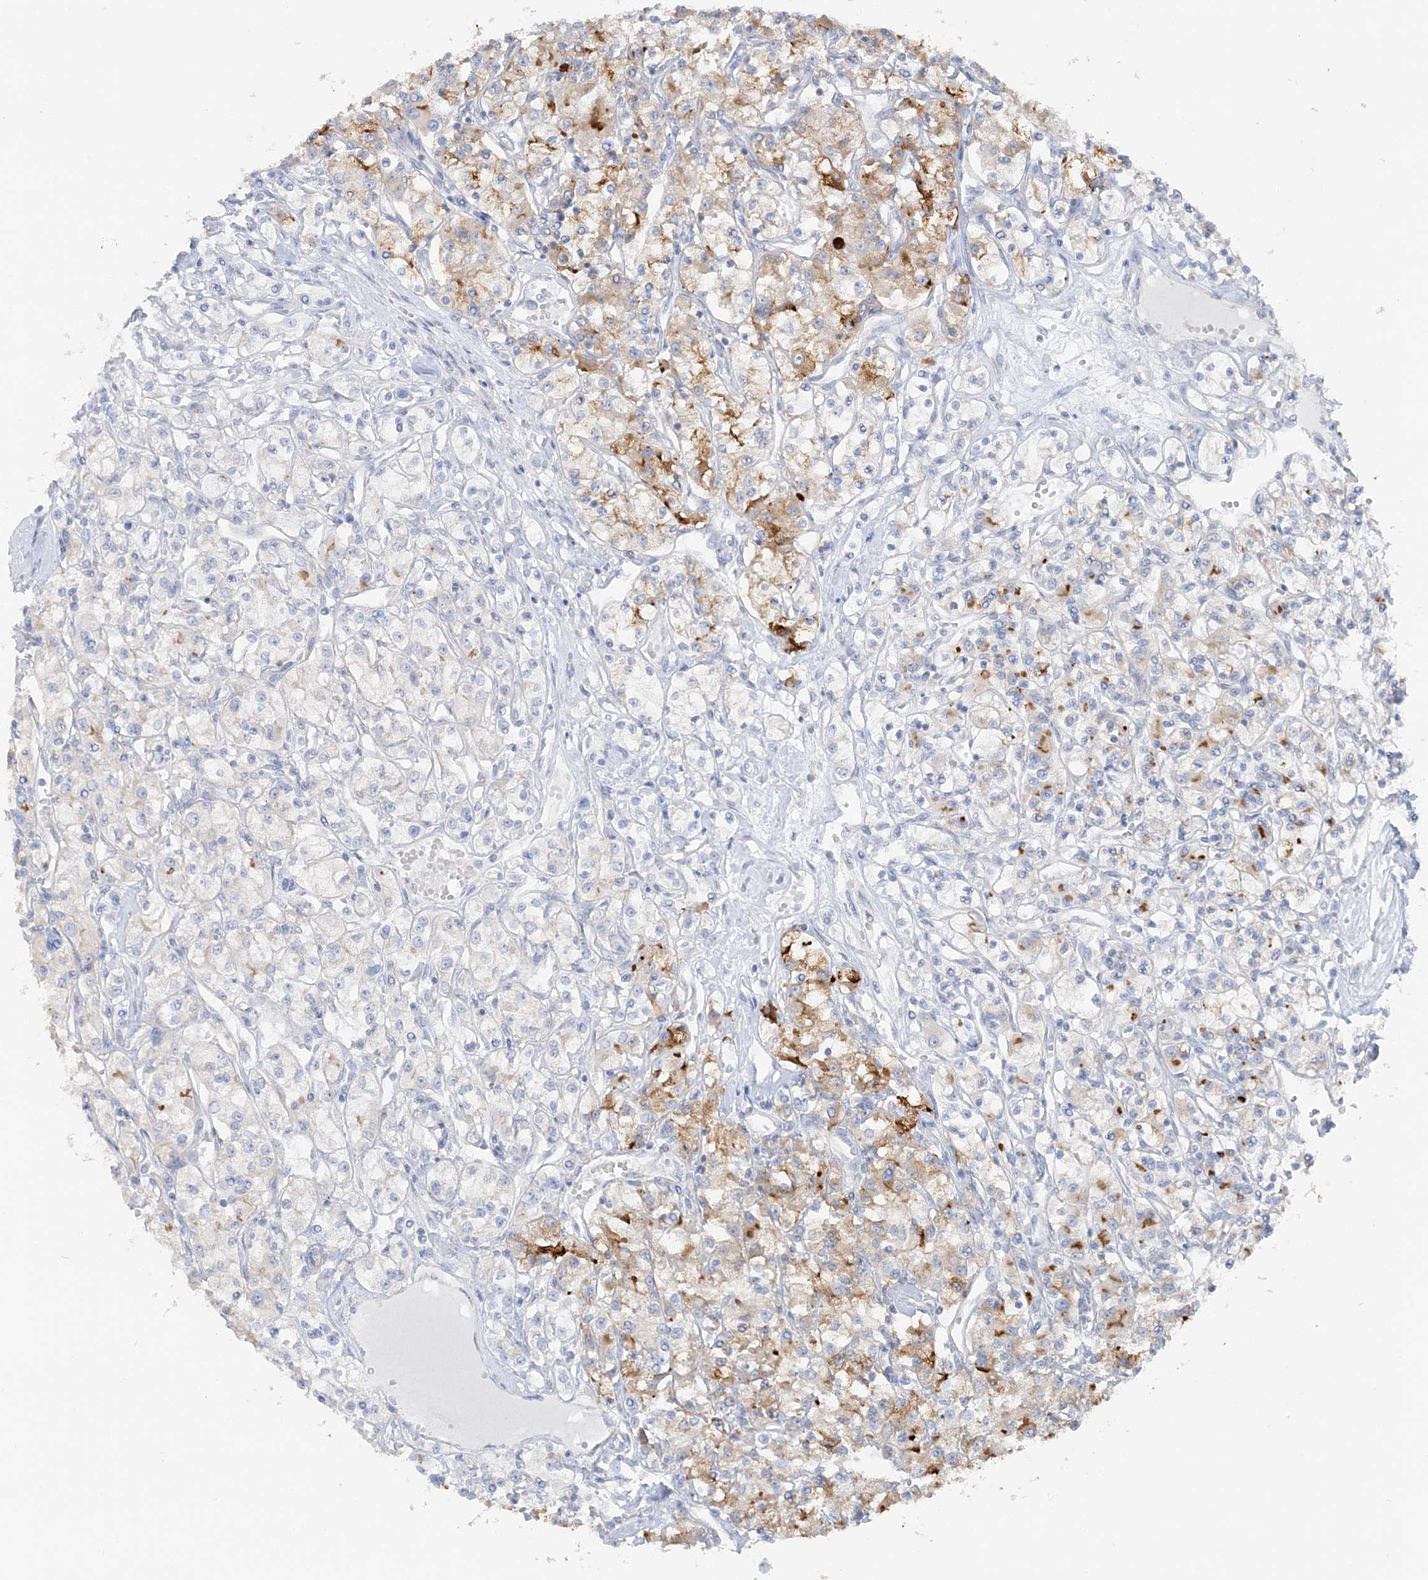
{"staining": {"intensity": "moderate", "quantity": "25%-75%", "location": "cytoplasmic/membranous"}, "tissue": "renal cancer", "cell_type": "Tumor cells", "image_type": "cancer", "snomed": [{"axis": "morphology", "description": "Adenocarcinoma, NOS"}, {"axis": "topography", "description": "Kidney"}], "caption": "A brown stain highlights moderate cytoplasmic/membranous staining of a protein in renal cancer tumor cells.", "gene": "TBC1D5", "patient": {"sex": "female", "age": 59}}